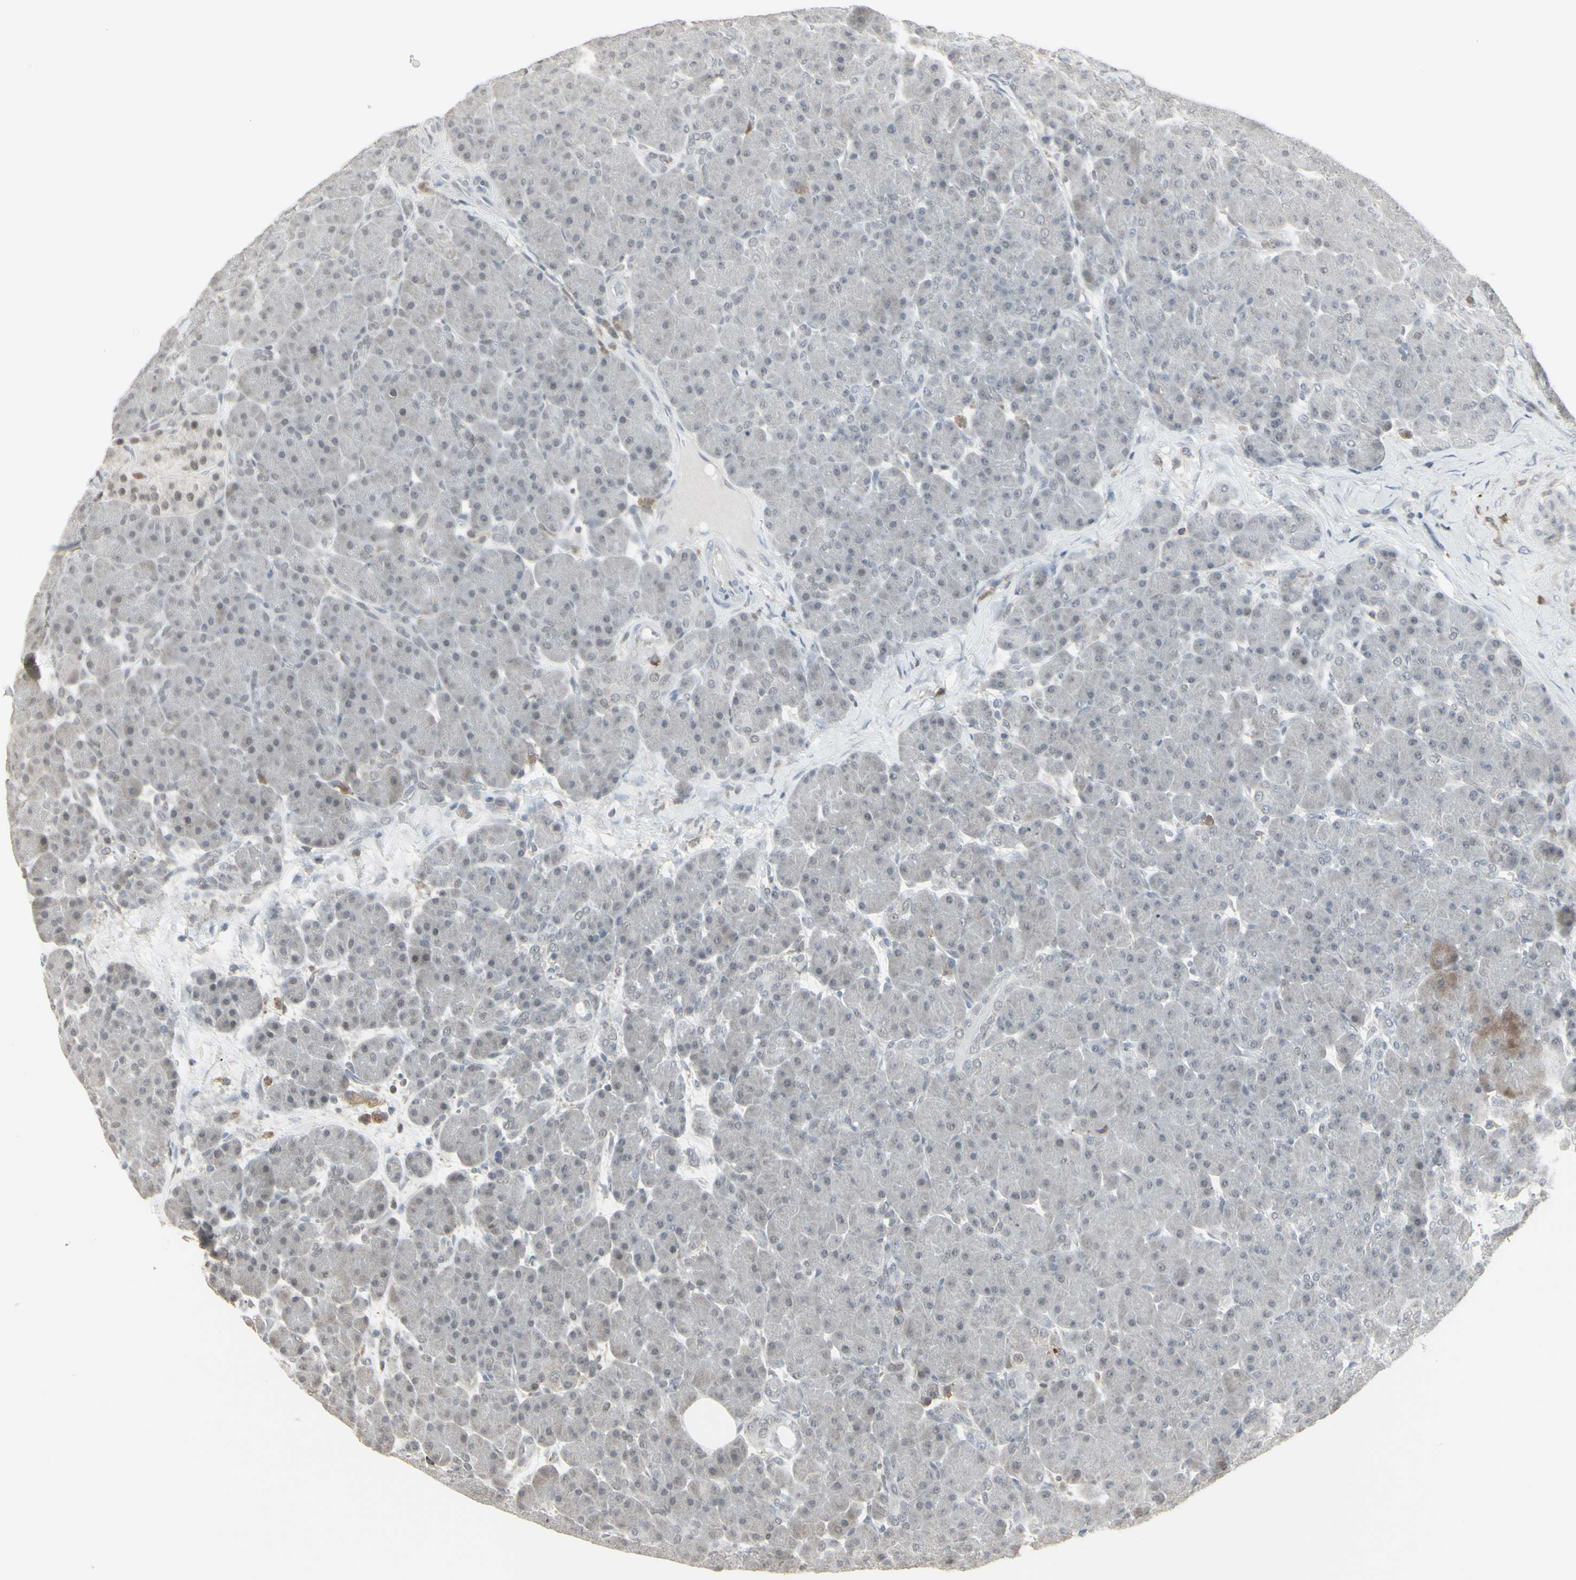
{"staining": {"intensity": "weak", "quantity": "<25%", "location": "cytoplasmic/membranous"}, "tissue": "pancreas", "cell_type": "Exocrine glandular cells", "image_type": "normal", "snomed": [{"axis": "morphology", "description": "Normal tissue, NOS"}, {"axis": "topography", "description": "Pancreas"}], "caption": "Histopathology image shows no protein positivity in exocrine glandular cells of unremarkable pancreas. (Brightfield microscopy of DAB immunohistochemistry (IHC) at high magnification).", "gene": "SAMSN1", "patient": {"sex": "male", "age": 66}}